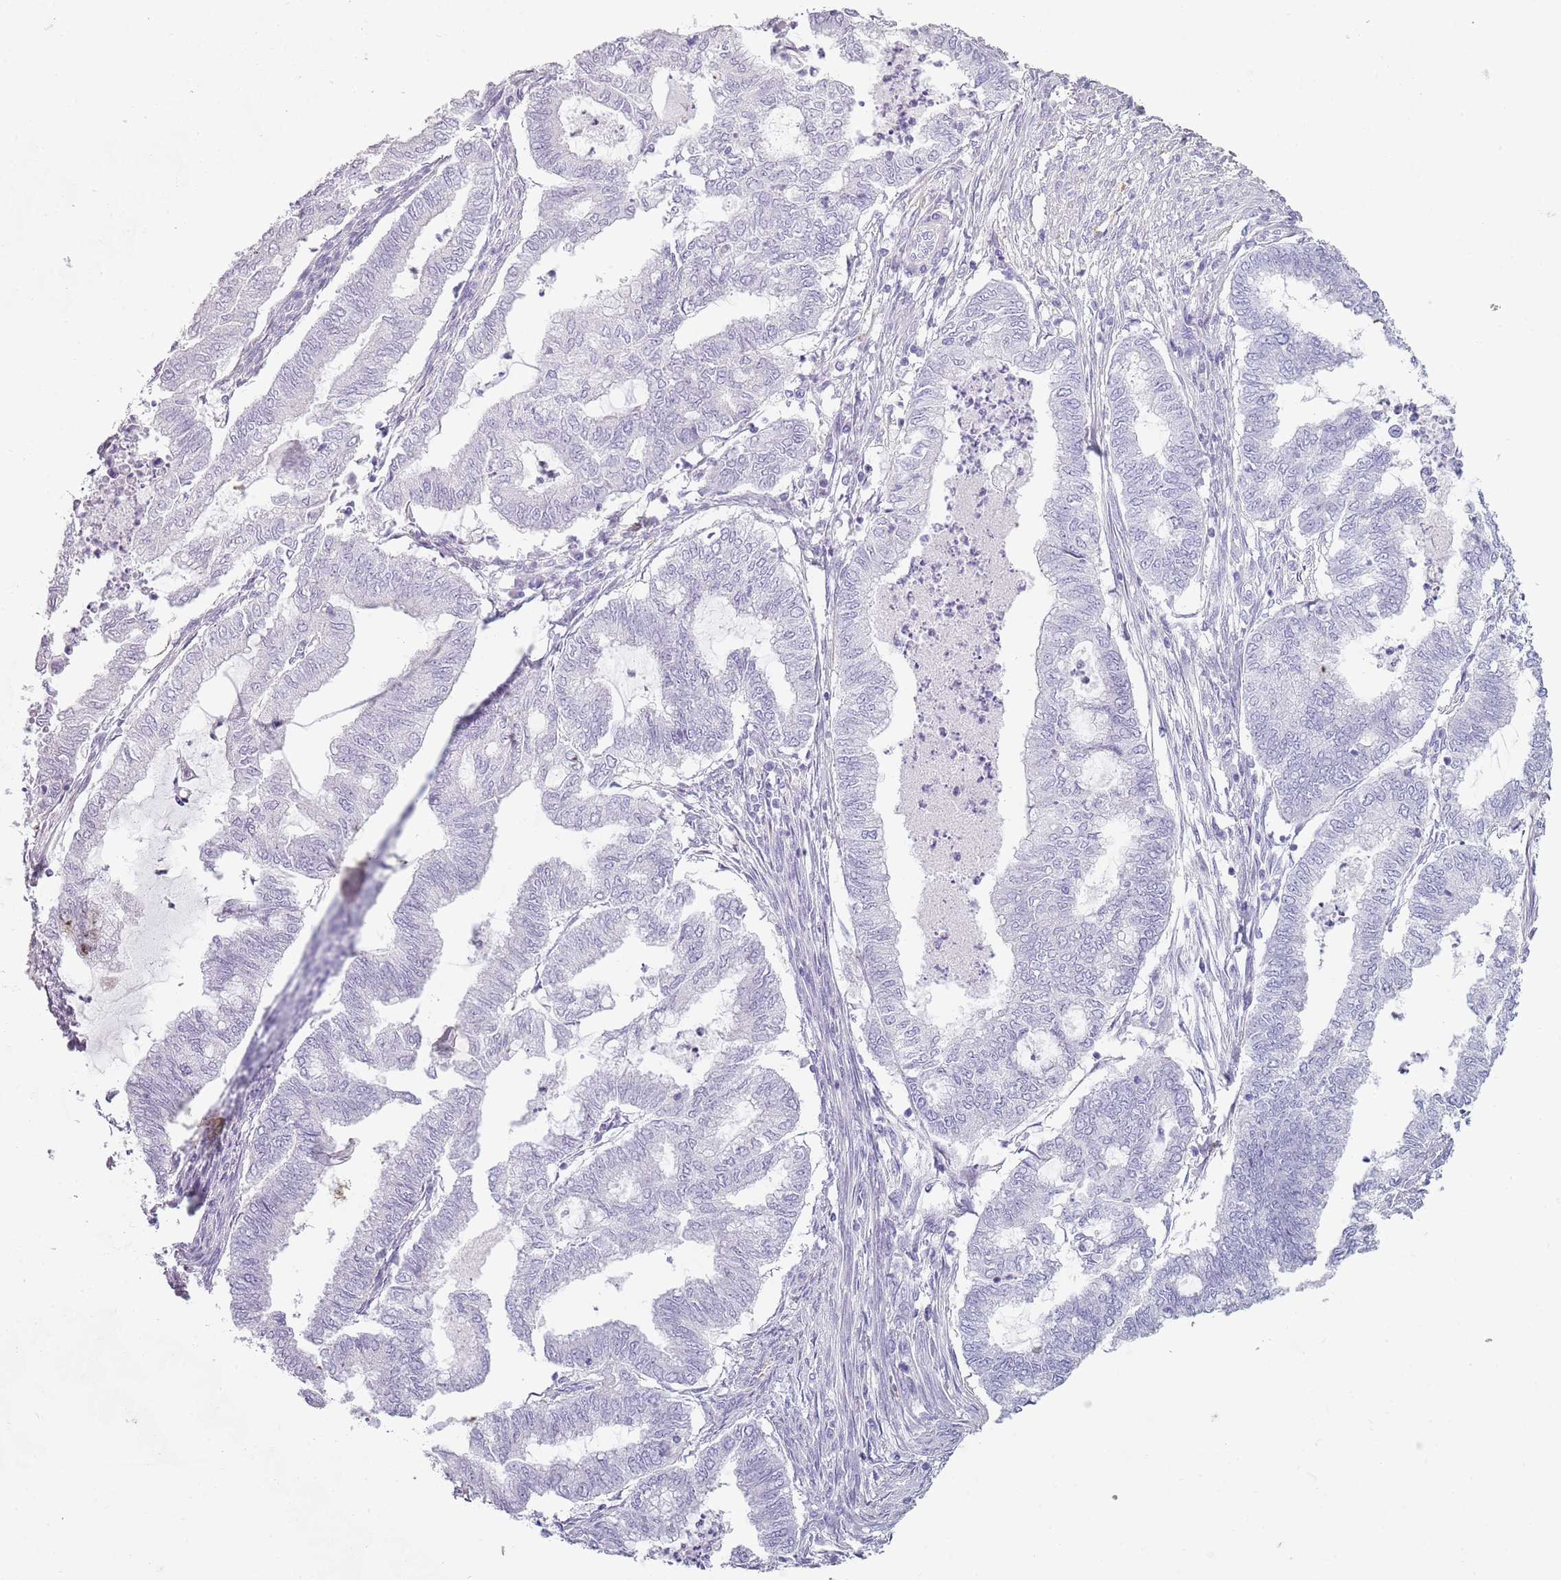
{"staining": {"intensity": "negative", "quantity": "none", "location": "none"}, "tissue": "endometrial cancer", "cell_type": "Tumor cells", "image_type": "cancer", "snomed": [{"axis": "morphology", "description": "Adenocarcinoma, NOS"}, {"axis": "topography", "description": "Endometrium"}], "caption": "Tumor cells show no significant positivity in endometrial adenocarcinoma.", "gene": "COLEC12", "patient": {"sex": "female", "age": 79}}